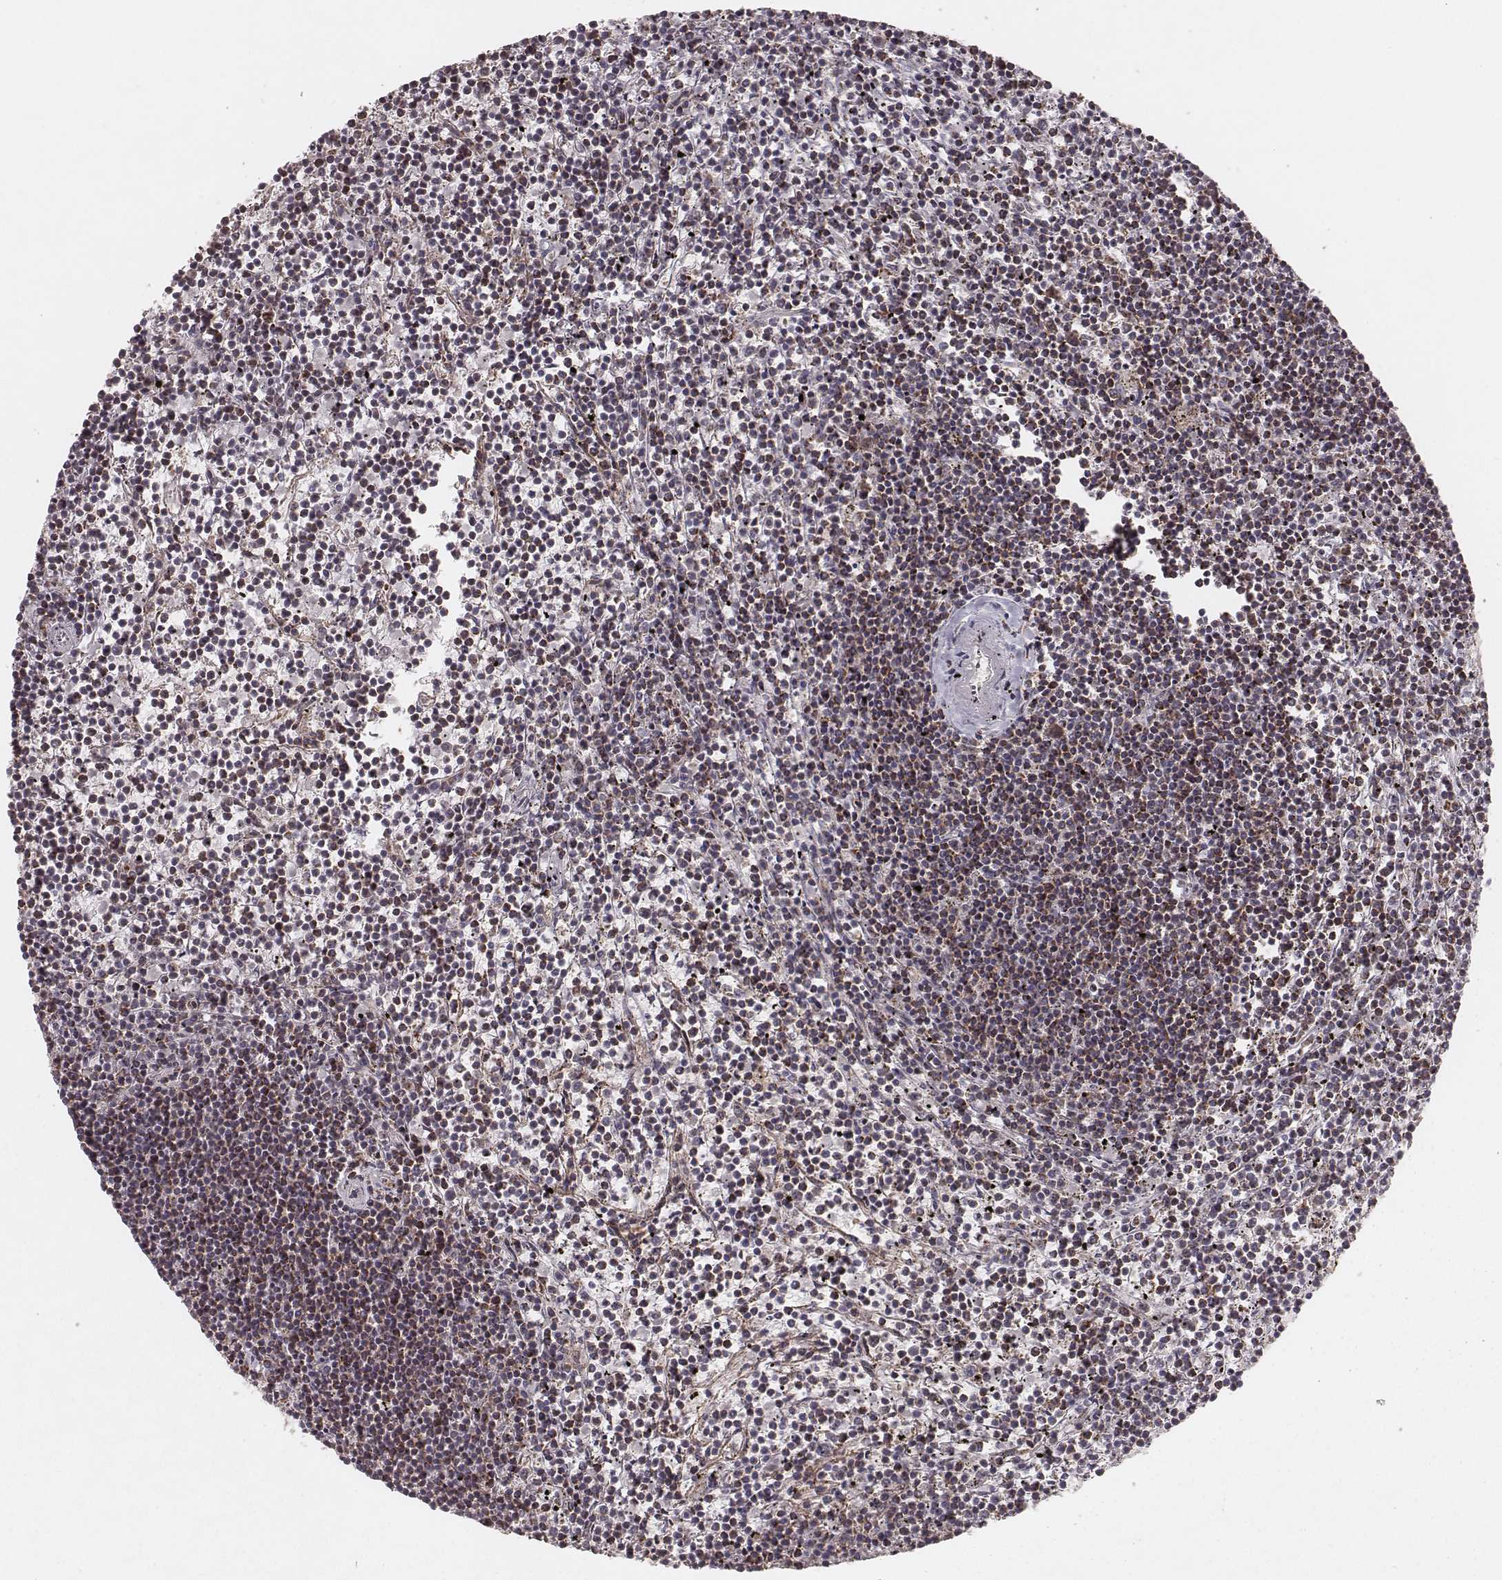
{"staining": {"intensity": "moderate", "quantity": ">75%", "location": "cytoplasmic/membranous"}, "tissue": "lymphoma", "cell_type": "Tumor cells", "image_type": "cancer", "snomed": [{"axis": "morphology", "description": "Malignant lymphoma, non-Hodgkin's type, Low grade"}, {"axis": "topography", "description": "Spleen"}], "caption": "A micrograph of lymphoma stained for a protein displays moderate cytoplasmic/membranous brown staining in tumor cells.", "gene": "NDUFA7", "patient": {"sex": "female", "age": 19}}